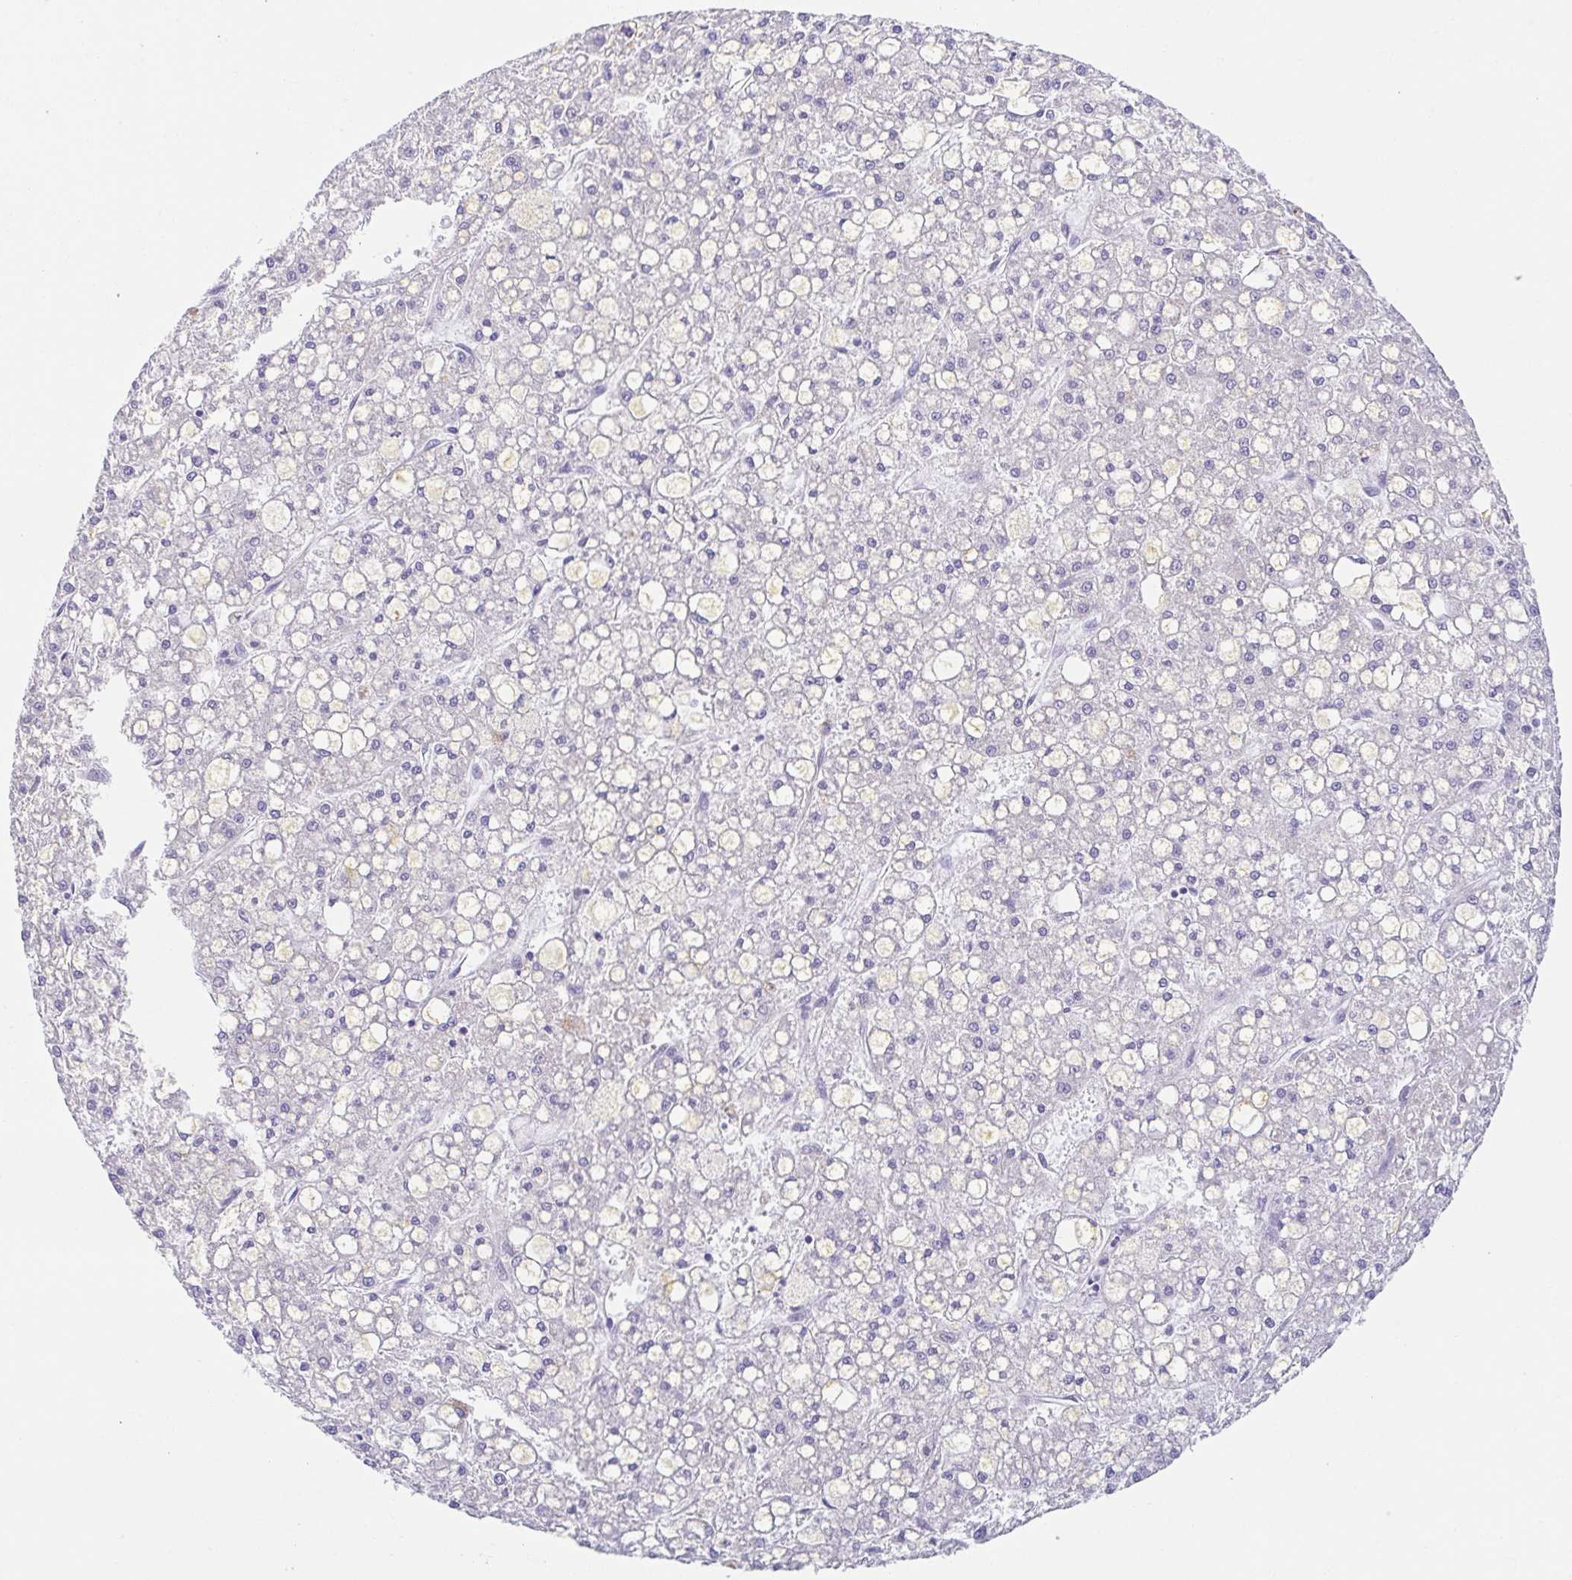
{"staining": {"intensity": "negative", "quantity": "none", "location": "none"}, "tissue": "liver cancer", "cell_type": "Tumor cells", "image_type": "cancer", "snomed": [{"axis": "morphology", "description": "Carcinoma, Hepatocellular, NOS"}, {"axis": "topography", "description": "Liver"}], "caption": "This is a micrograph of immunohistochemistry (IHC) staining of liver cancer, which shows no expression in tumor cells.", "gene": "GINM1", "patient": {"sex": "male", "age": 67}}